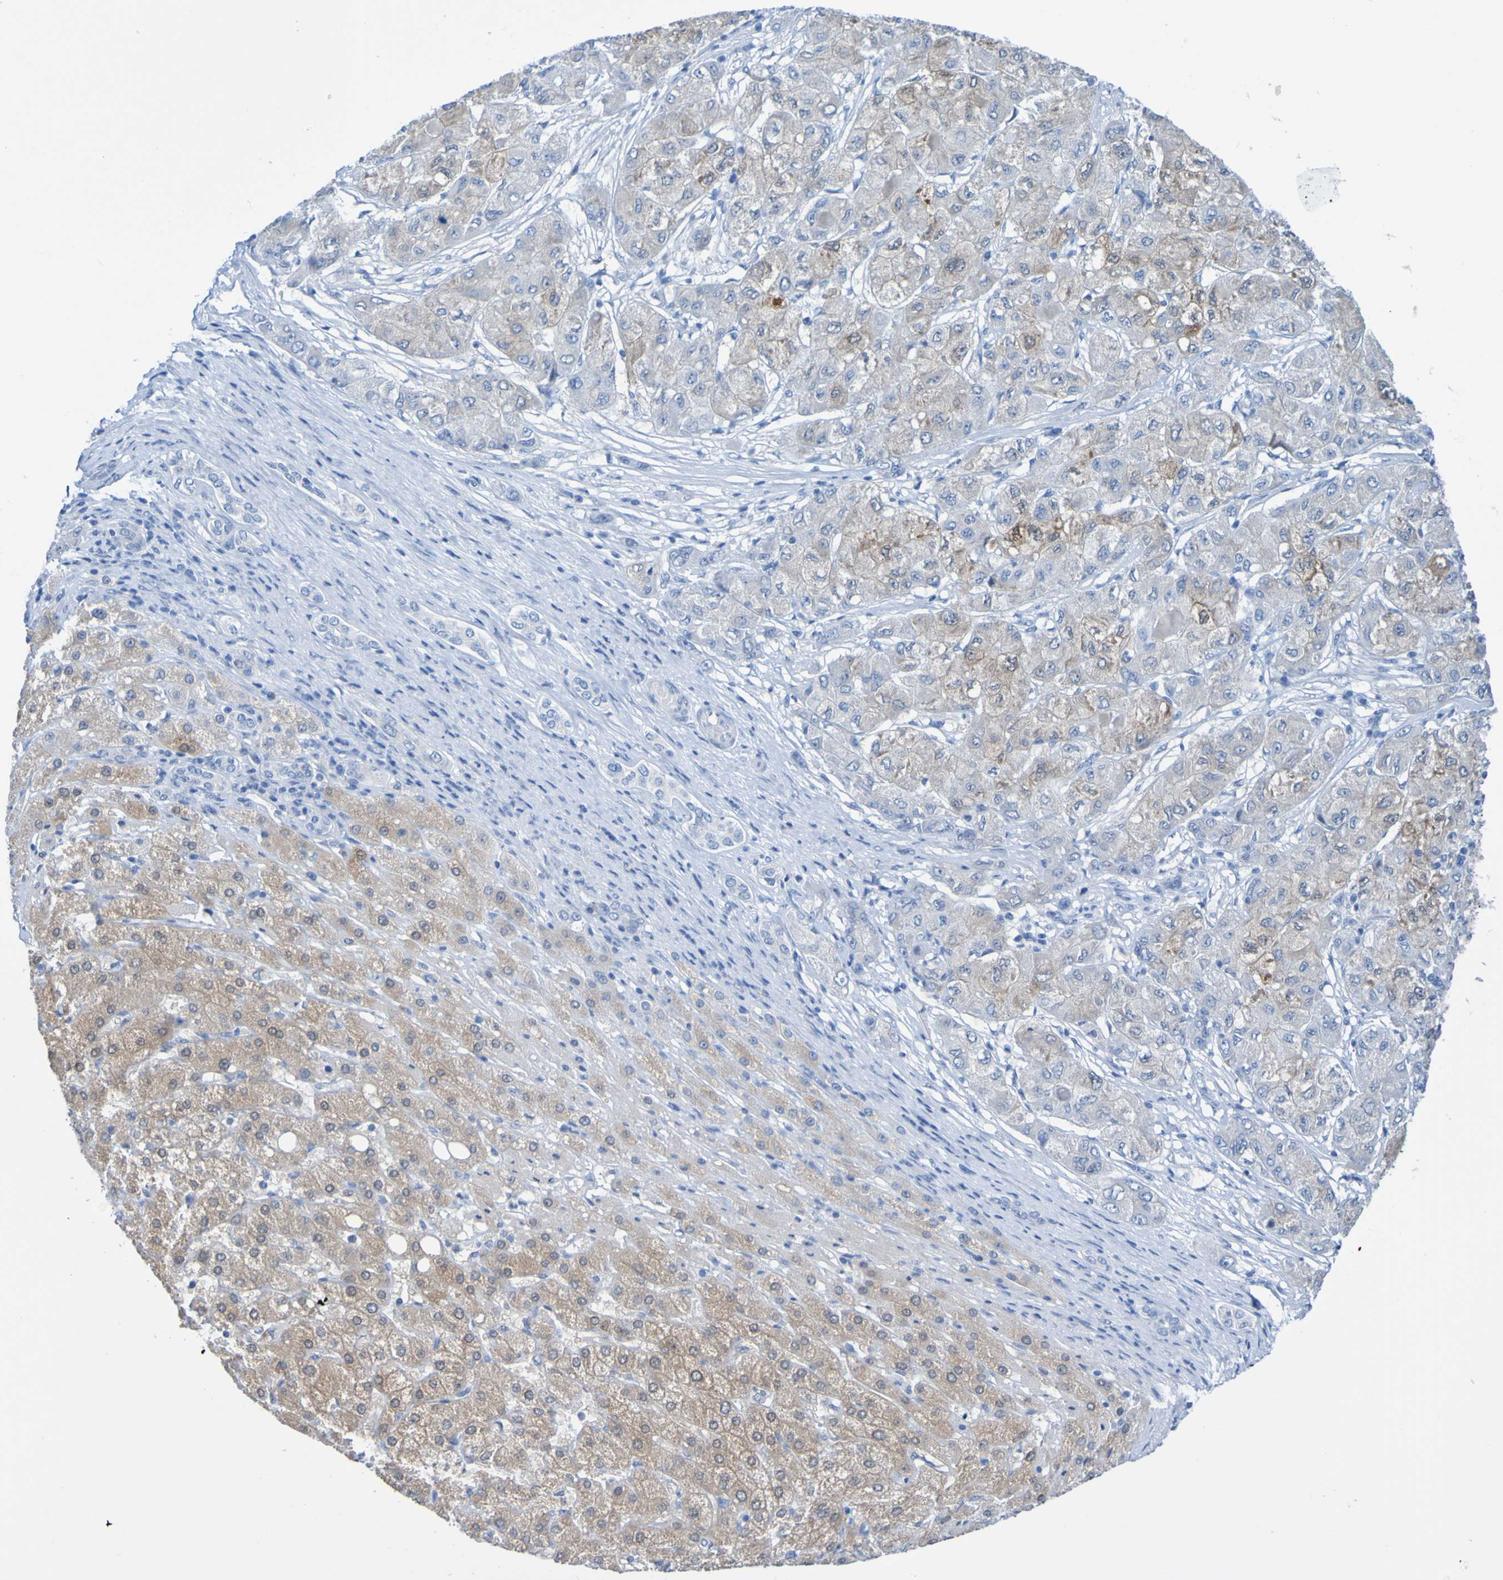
{"staining": {"intensity": "moderate", "quantity": "25%-75%", "location": "cytoplasmic/membranous"}, "tissue": "liver cancer", "cell_type": "Tumor cells", "image_type": "cancer", "snomed": [{"axis": "morphology", "description": "Carcinoma, Hepatocellular, NOS"}, {"axis": "topography", "description": "Liver"}], "caption": "This is an image of IHC staining of liver hepatocellular carcinoma, which shows moderate expression in the cytoplasmic/membranous of tumor cells.", "gene": "ACMSD", "patient": {"sex": "male", "age": 80}}